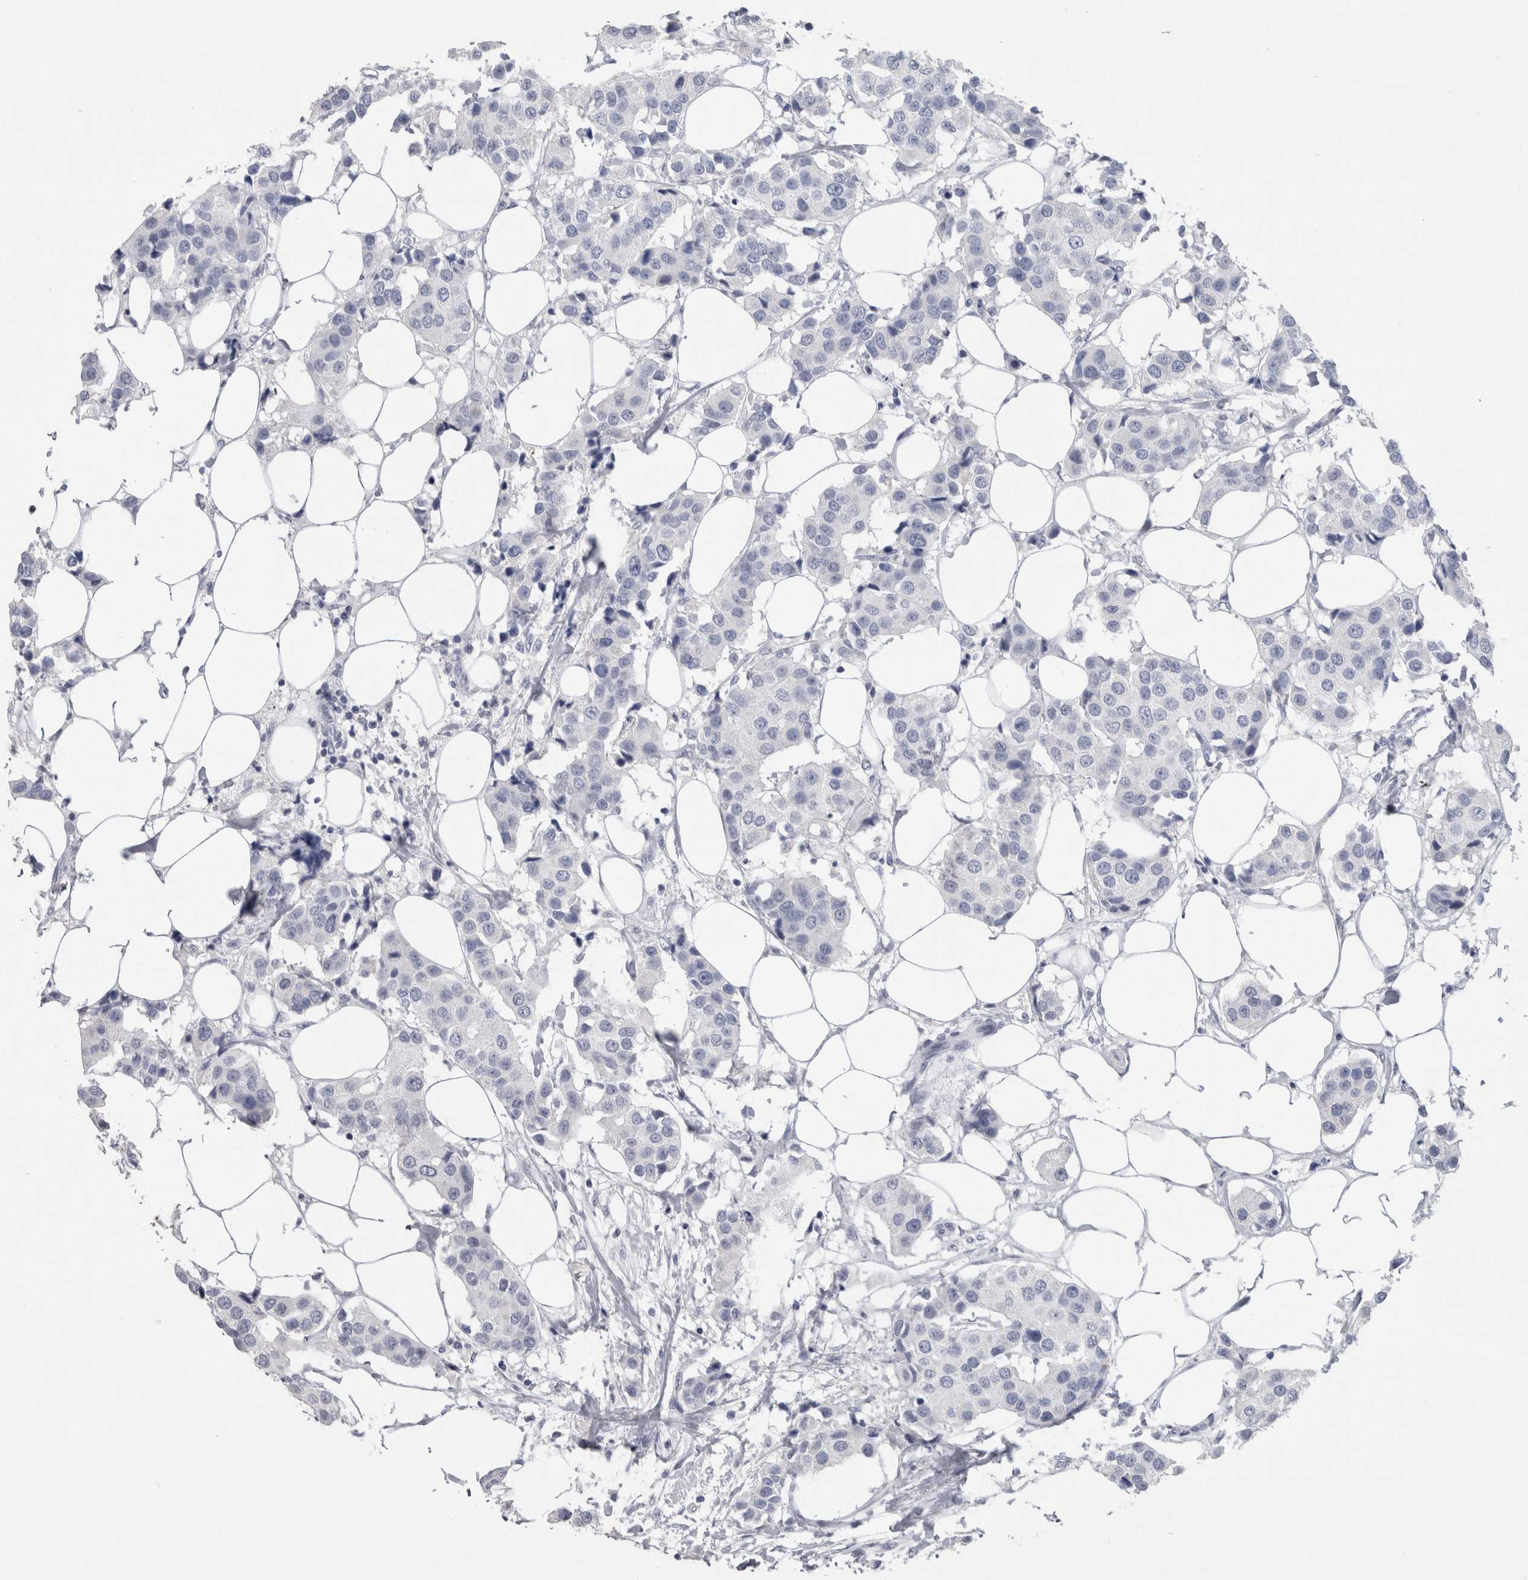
{"staining": {"intensity": "negative", "quantity": "none", "location": "none"}, "tissue": "breast cancer", "cell_type": "Tumor cells", "image_type": "cancer", "snomed": [{"axis": "morphology", "description": "Normal tissue, NOS"}, {"axis": "morphology", "description": "Duct carcinoma"}, {"axis": "topography", "description": "Breast"}], "caption": "Tumor cells are negative for brown protein staining in breast cancer.", "gene": "CA8", "patient": {"sex": "female", "age": 39}}